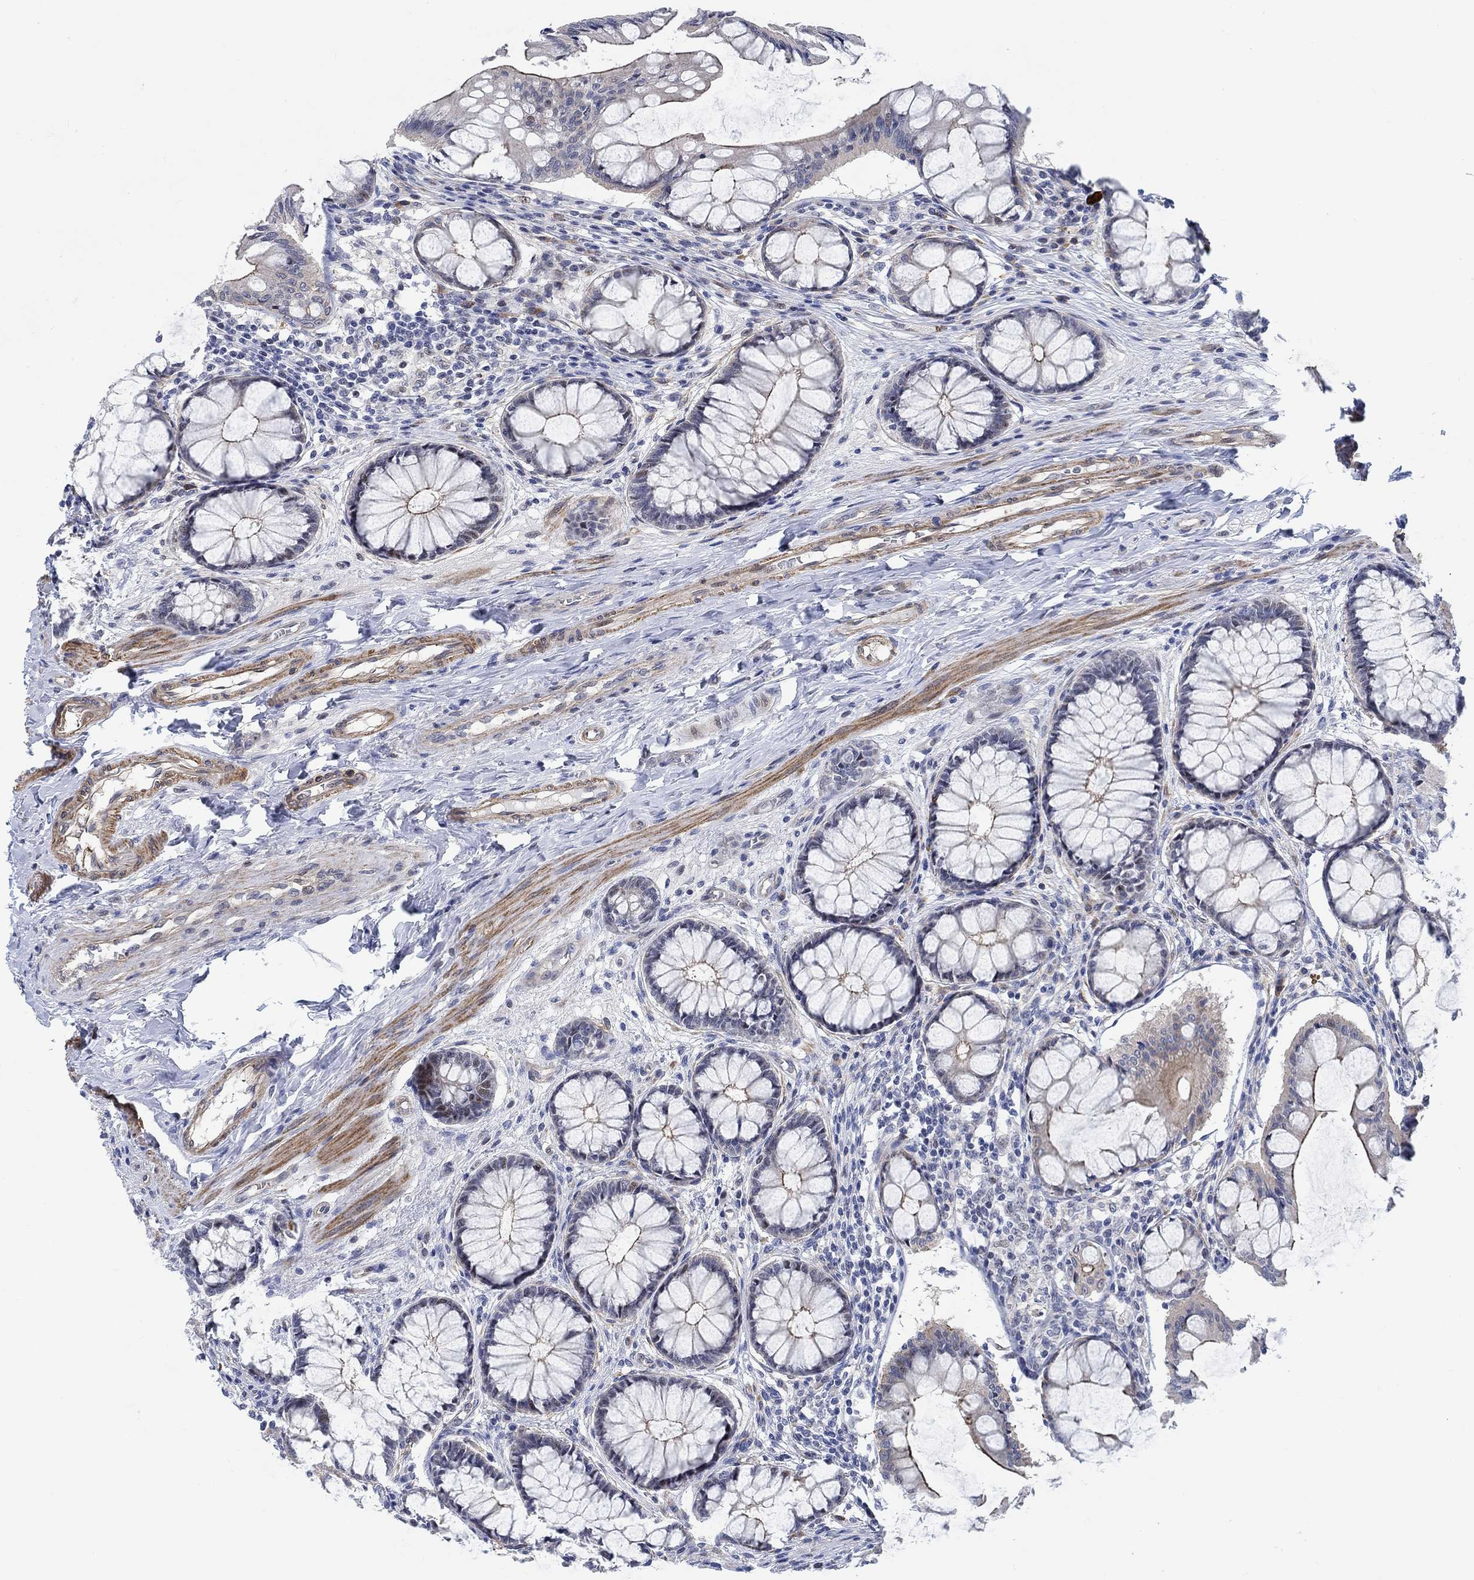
{"staining": {"intensity": "strong", "quantity": "25%-75%", "location": "cytoplasmic/membranous"}, "tissue": "colon", "cell_type": "Endothelial cells", "image_type": "normal", "snomed": [{"axis": "morphology", "description": "Normal tissue, NOS"}, {"axis": "topography", "description": "Colon"}], "caption": "Benign colon was stained to show a protein in brown. There is high levels of strong cytoplasmic/membranous expression in approximately 25%-75% of endothelial cells. The protein of interest is stained brown, and the nuclei are stained in blue (DAB IHC with brightfield microscopy, high magnification).", "gene": "KCNH8", "patient": {"sex": "female", "age": 65}}